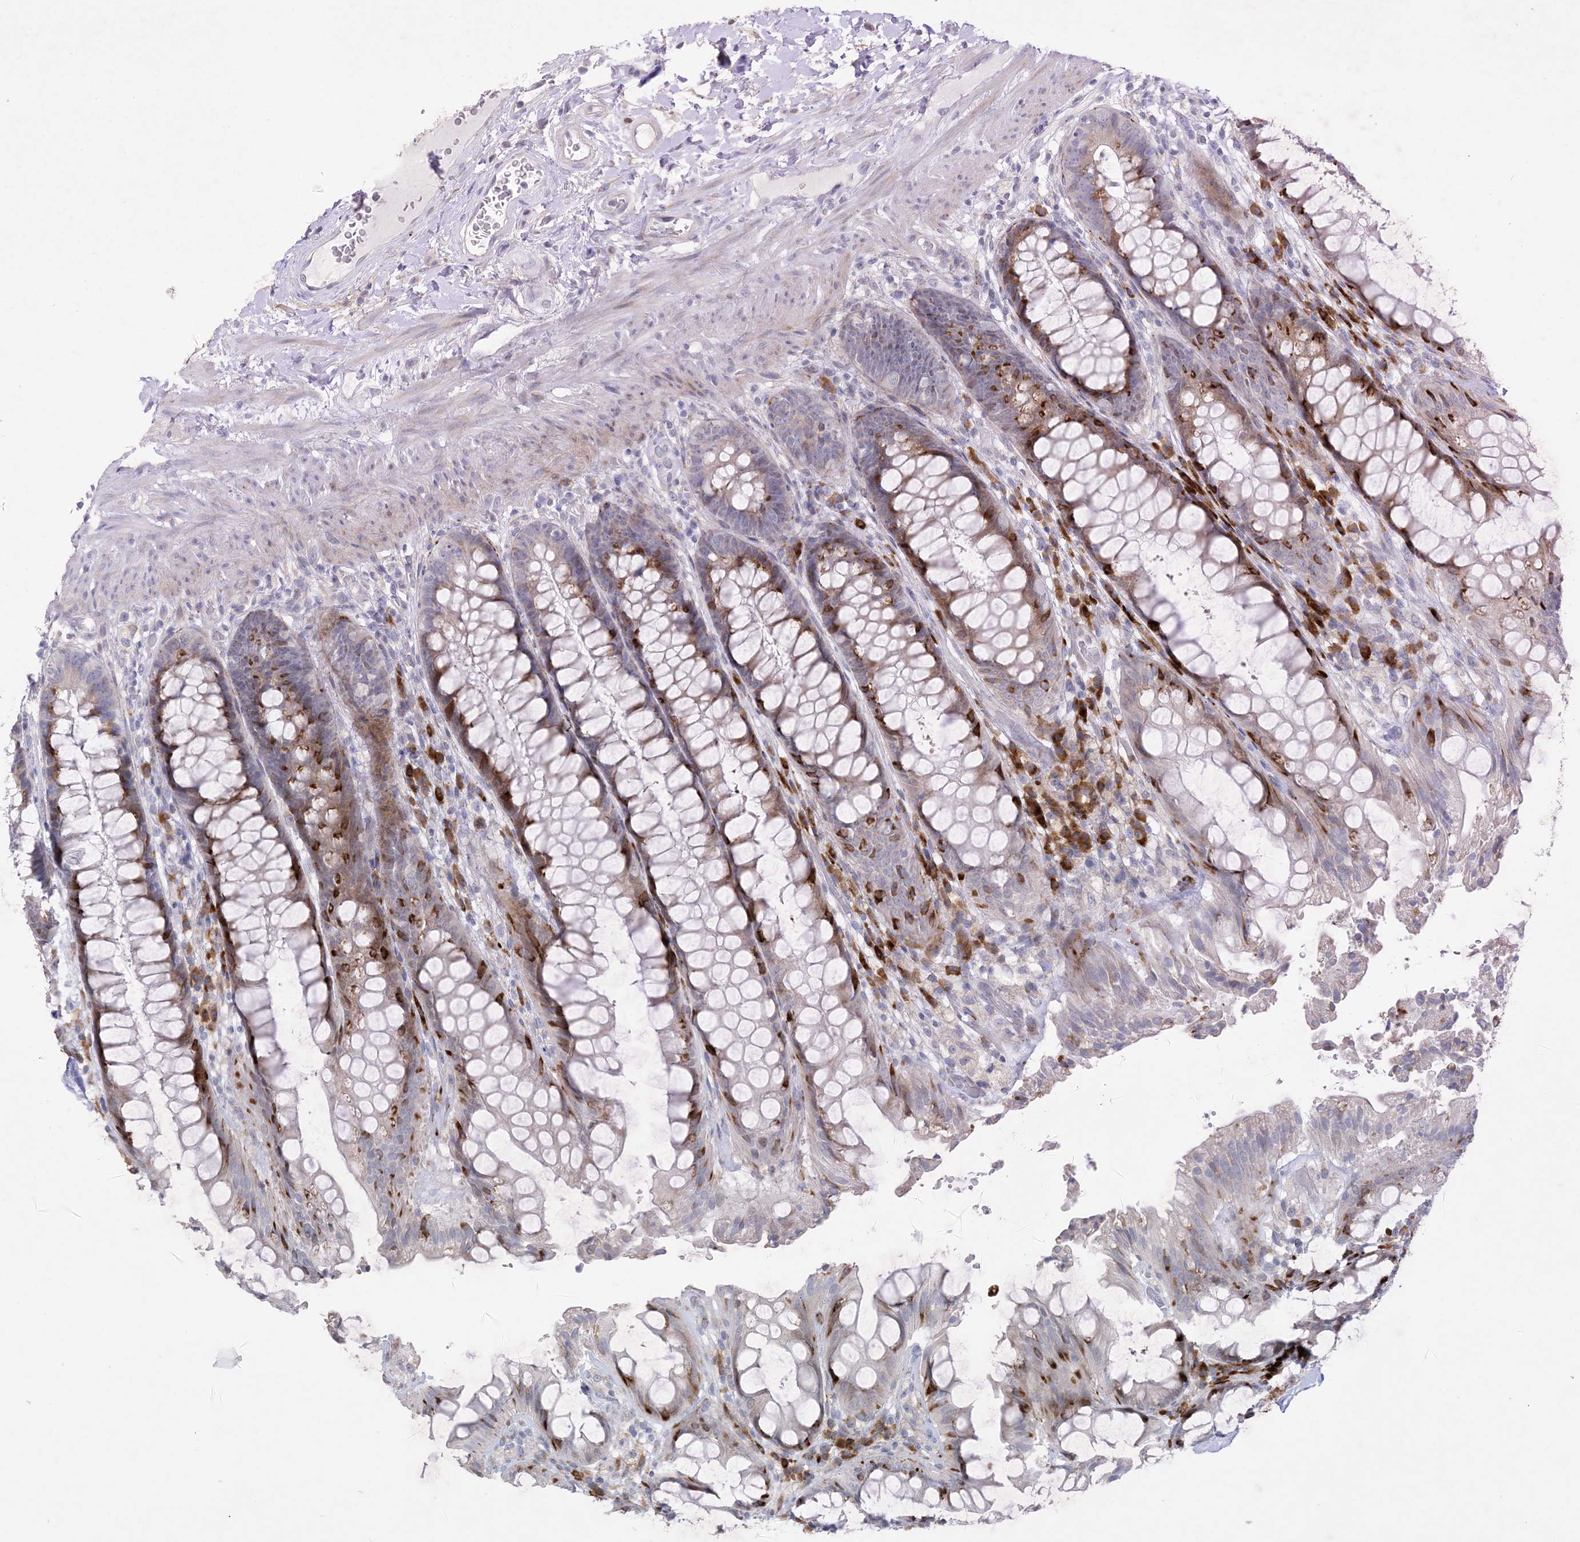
{"staining": {"intensity": "moderate", "quantity": "25%-75%", "location": "cytoplasmic/membranous"}, "tissue": "rectum", "cell_type": "Glandular cells", "image_type": "normal", "snomed": [{"axis": "morphology", "description": "Normal tissue, NOS"}, {"axis": "topography", "description": "Rectum"}], "caption": "Immunohistochemical staining of benign human rectum shows moderate cytoplasmic/membranous protein positivity in approximately 25%-75% of glandular cells.", "gene": "ZNF385D", "patient": {"sex": "female", "age": 46}}